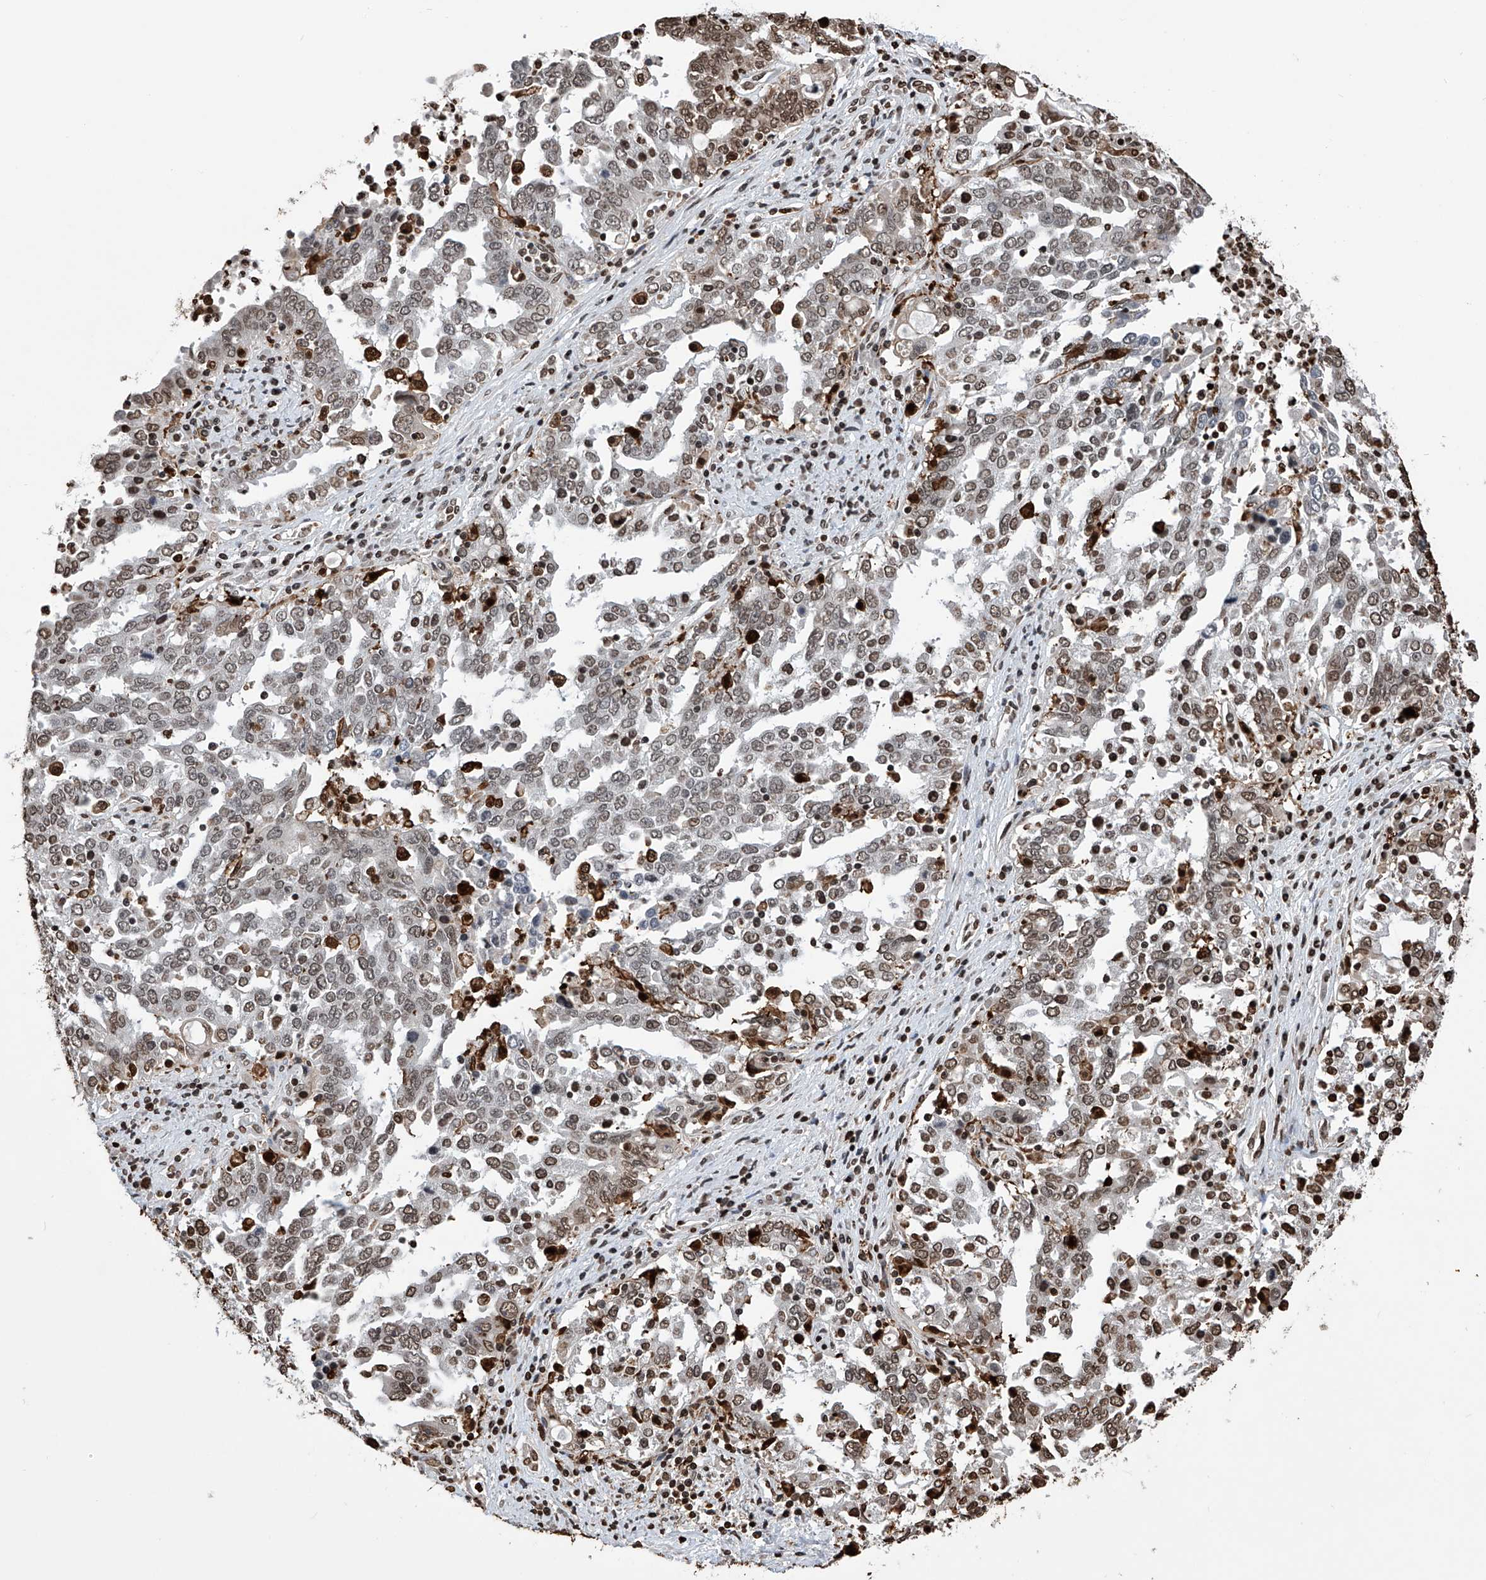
{"staining": {"intensity": "moderate", "quantity": "25%-75%", "location": "nuclear"}, "tissue": "ovarian cancer", "cell_type": "Tumor cells", "image_type": "cancer", "snomed": [{"axis": "morphology", "description": "Carcinoma, endometroid"}, {"axis": "topography", "description": "Ovary"}], "caption": "Immunohistochemical staining of human ovarian cancer shows moderate nuclear protein staining in approximately 25%-75% of tumor cells.", "gene": "CFAP410", "patient": {"sex": "female", "age": 62}}